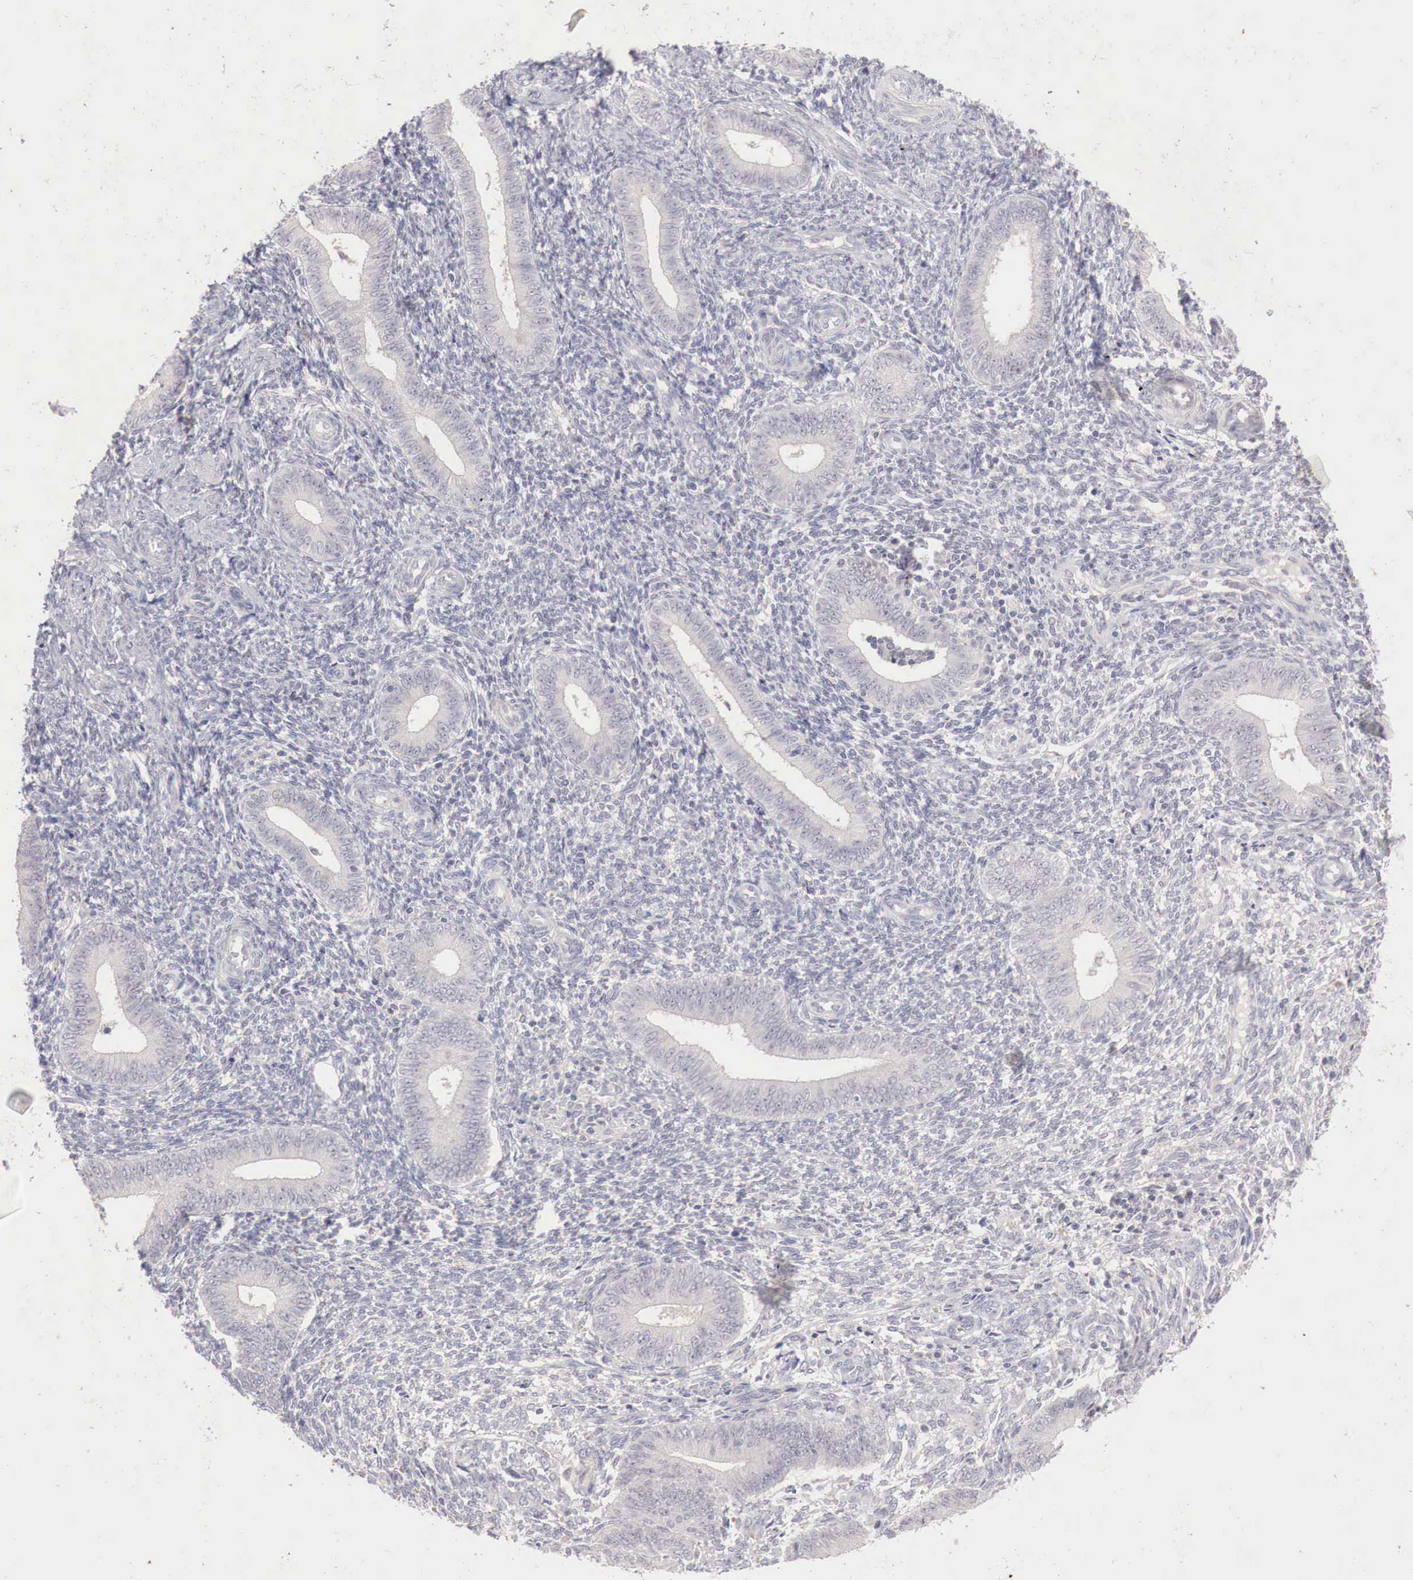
{"staining": {"intensity": "negative", "quantity": "none", "location": "none"}, "tissue": "endometrium", "cell_type": "Cells in endometrial stroma", "image_type": "normal", "snomed": [{"axis": "morphology", "description": "Normal tissue, NOS"}, {"axis": "topography", "description": "Endometrium"}], "caption": "The photomicrograph displays no significant staining in cells in endometrial stroma of endometrium. (IHC, brightfield microscopy, high magnification).", "gene": "GATA1", "patient": {"sex": "female", "age": 35}}